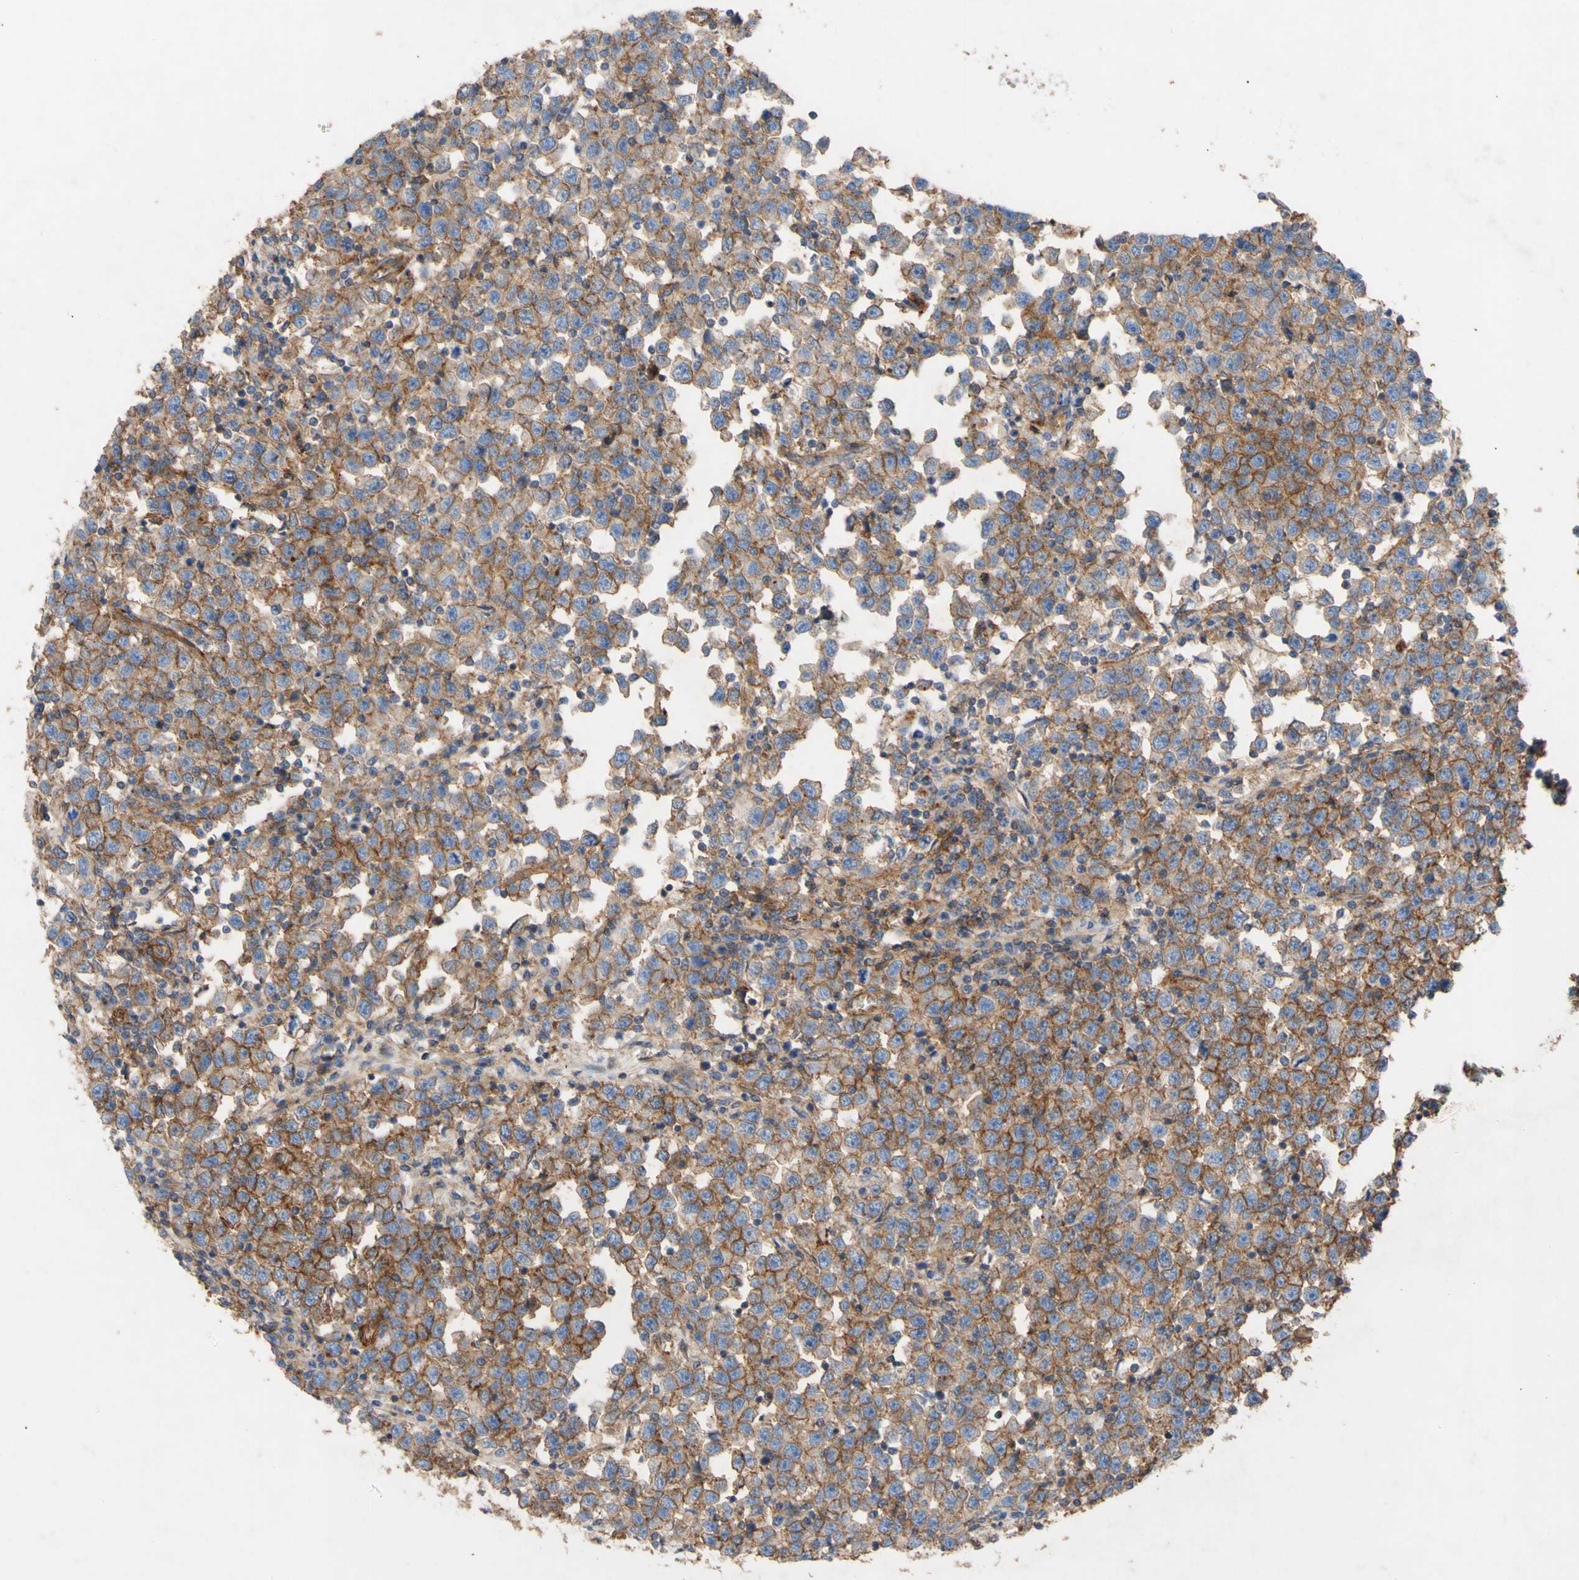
{"staining": {"intensity": "moderate", "quantity": ">75%", "location": "cytoplasmic/membranous"}, "tissue": "testis cancer", "cell_type": "Tumor cells", "image_type": "cancer", "snomed": [{"axis": "morphology", "description": "Seminoma, NOS"}, {"axis": "topography", "description": "Testis"}], "caption": "Protein expression analysis of human seminoma (testis) reveals moderate cytoplasmic/membranous staining in approximately >75% of tumor cells.", "gene": "ATP2A3", "patient": {"sex": "male", "age": 43}}